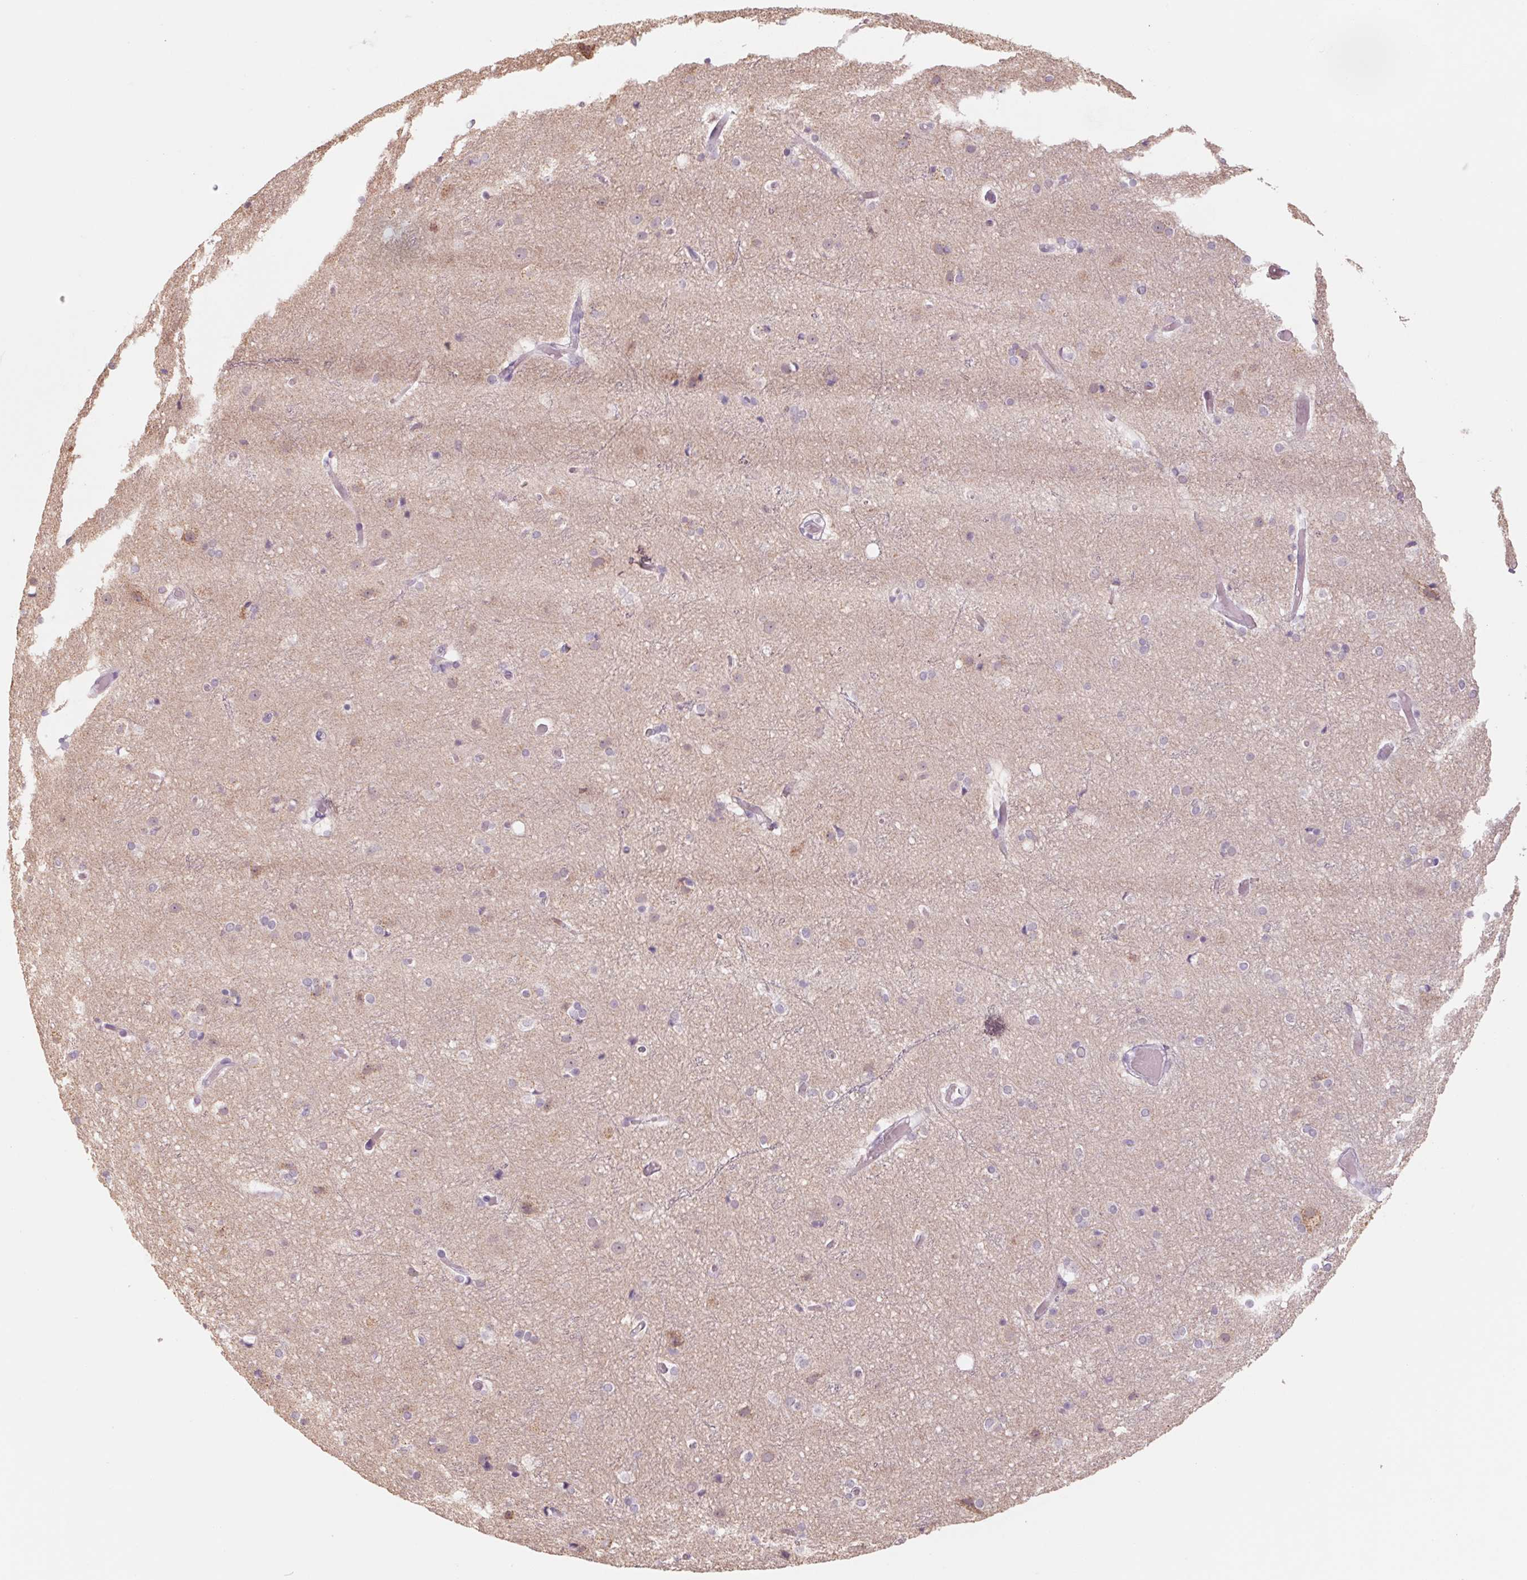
{"staining": {"intensity": "negative", "quantity": "none", "location": "none"}, "tissue": "cerebral cortex", "cell_type": "Endothelial cells", "image_type": "normal", "snomed": [{"axis": "morphology", "description": "Normal tissue, NOS"}, {"axis": "topography", "description": "Cerebral cortex"}], "caption": "IHC photomicrograph of normal cerebral cortex: cerebral cortex stained with DAB demonstrates no significant protein positivity in endothelial cells.", "gene": "POU1F1", "patient": {"sex": "female", "age": 52}}